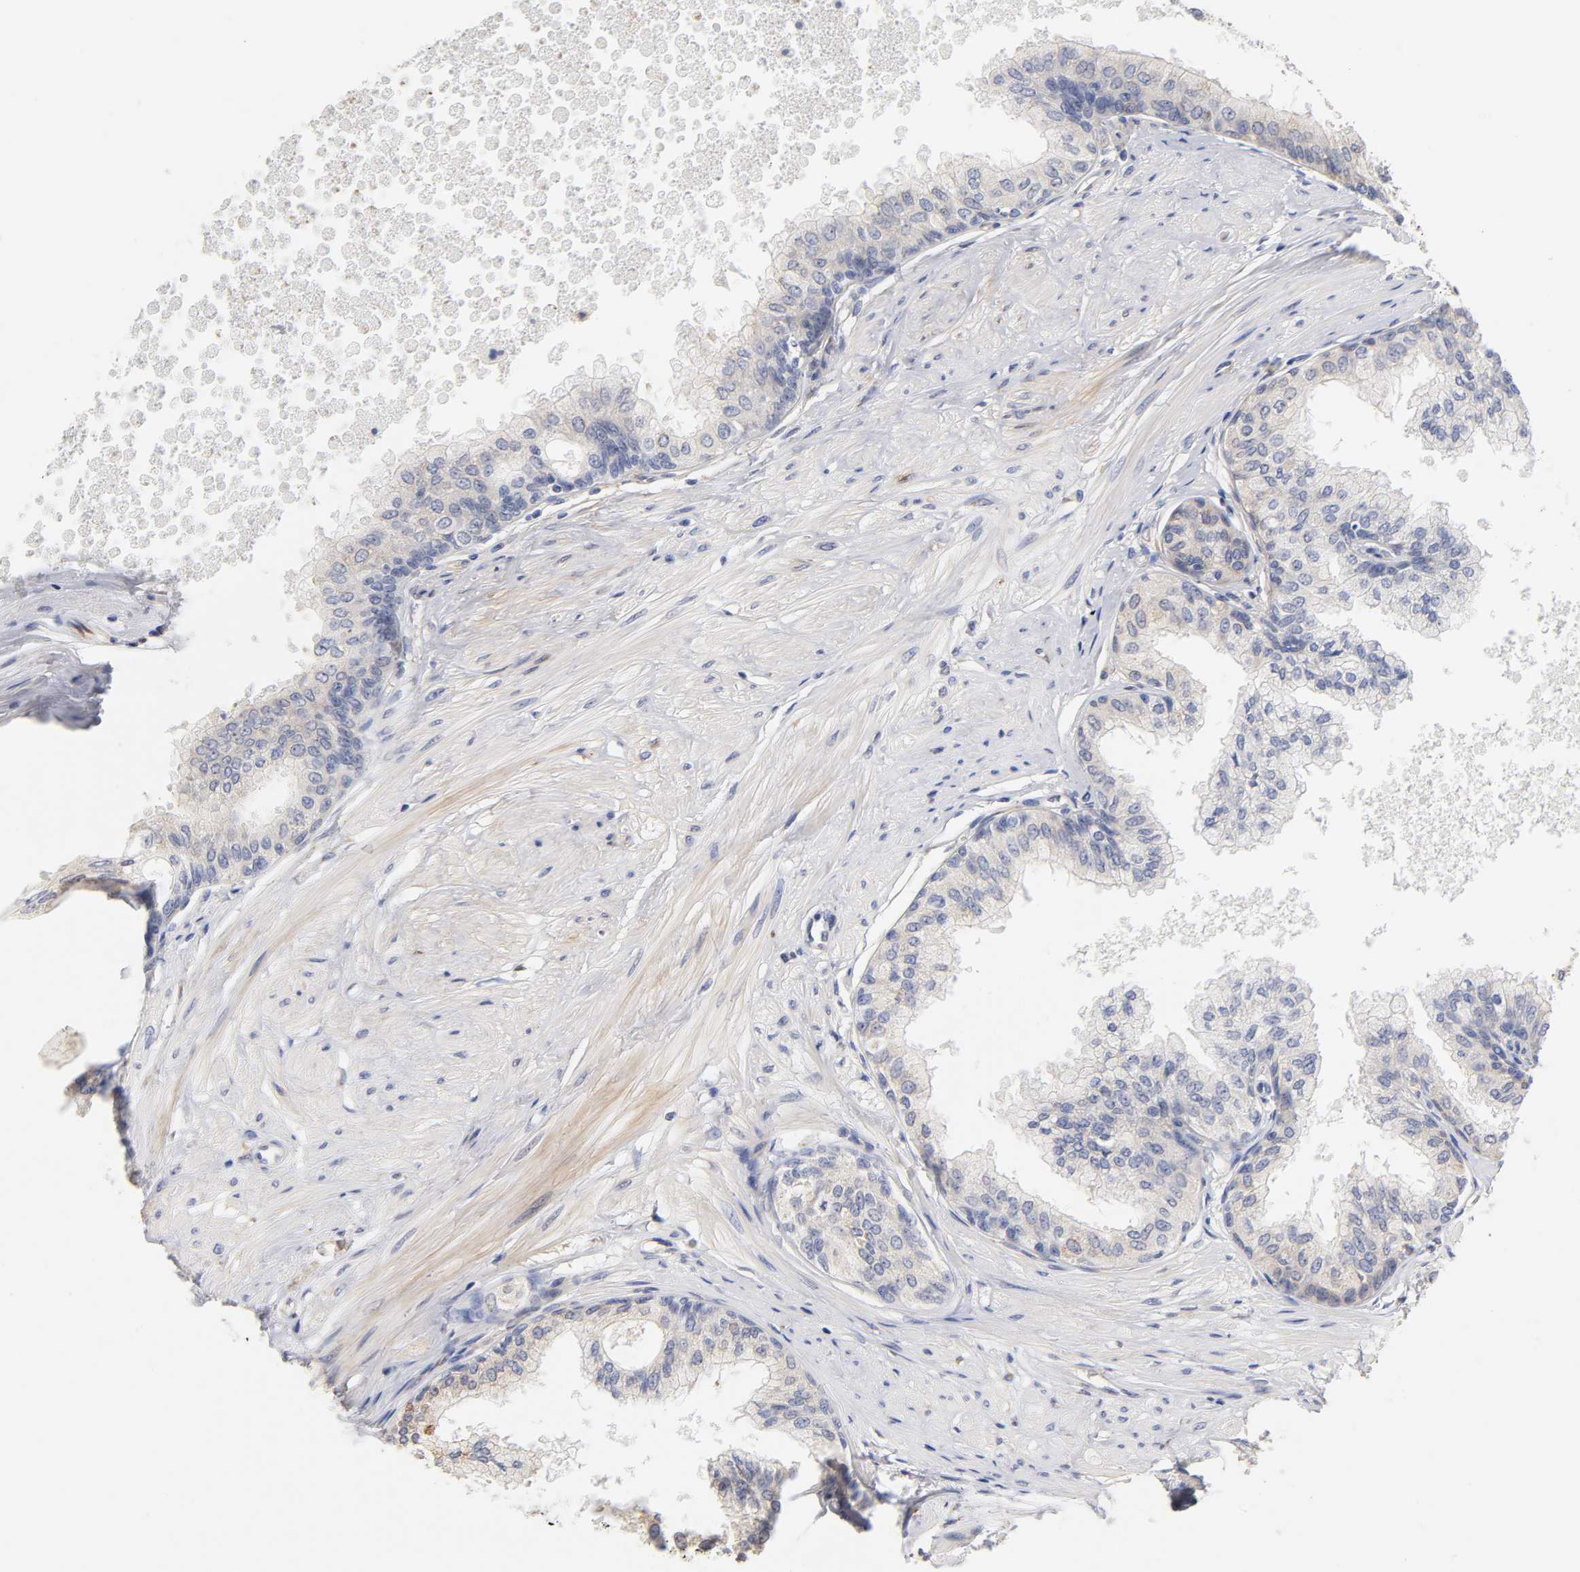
{"staining": {"intensity": "negative", "quantity": "none", "location": "none"}, "tissue": "prostate", "cell_type": "Glandular cells", "image_type": "normal", "snomed": [{"axis": "morphology", "description": "Normal tissue, NOS"}, {"axis": "topography", "description": "Prostate"}, {"axis": "topography", "description": "Seminal veicle"}], "caption": "Immunohistochemical staining of unremarkable prostate reveals no significant expression in glandular cells.", "gene": "LAMB1", "patient": {"sex": "male", "age": 60}}